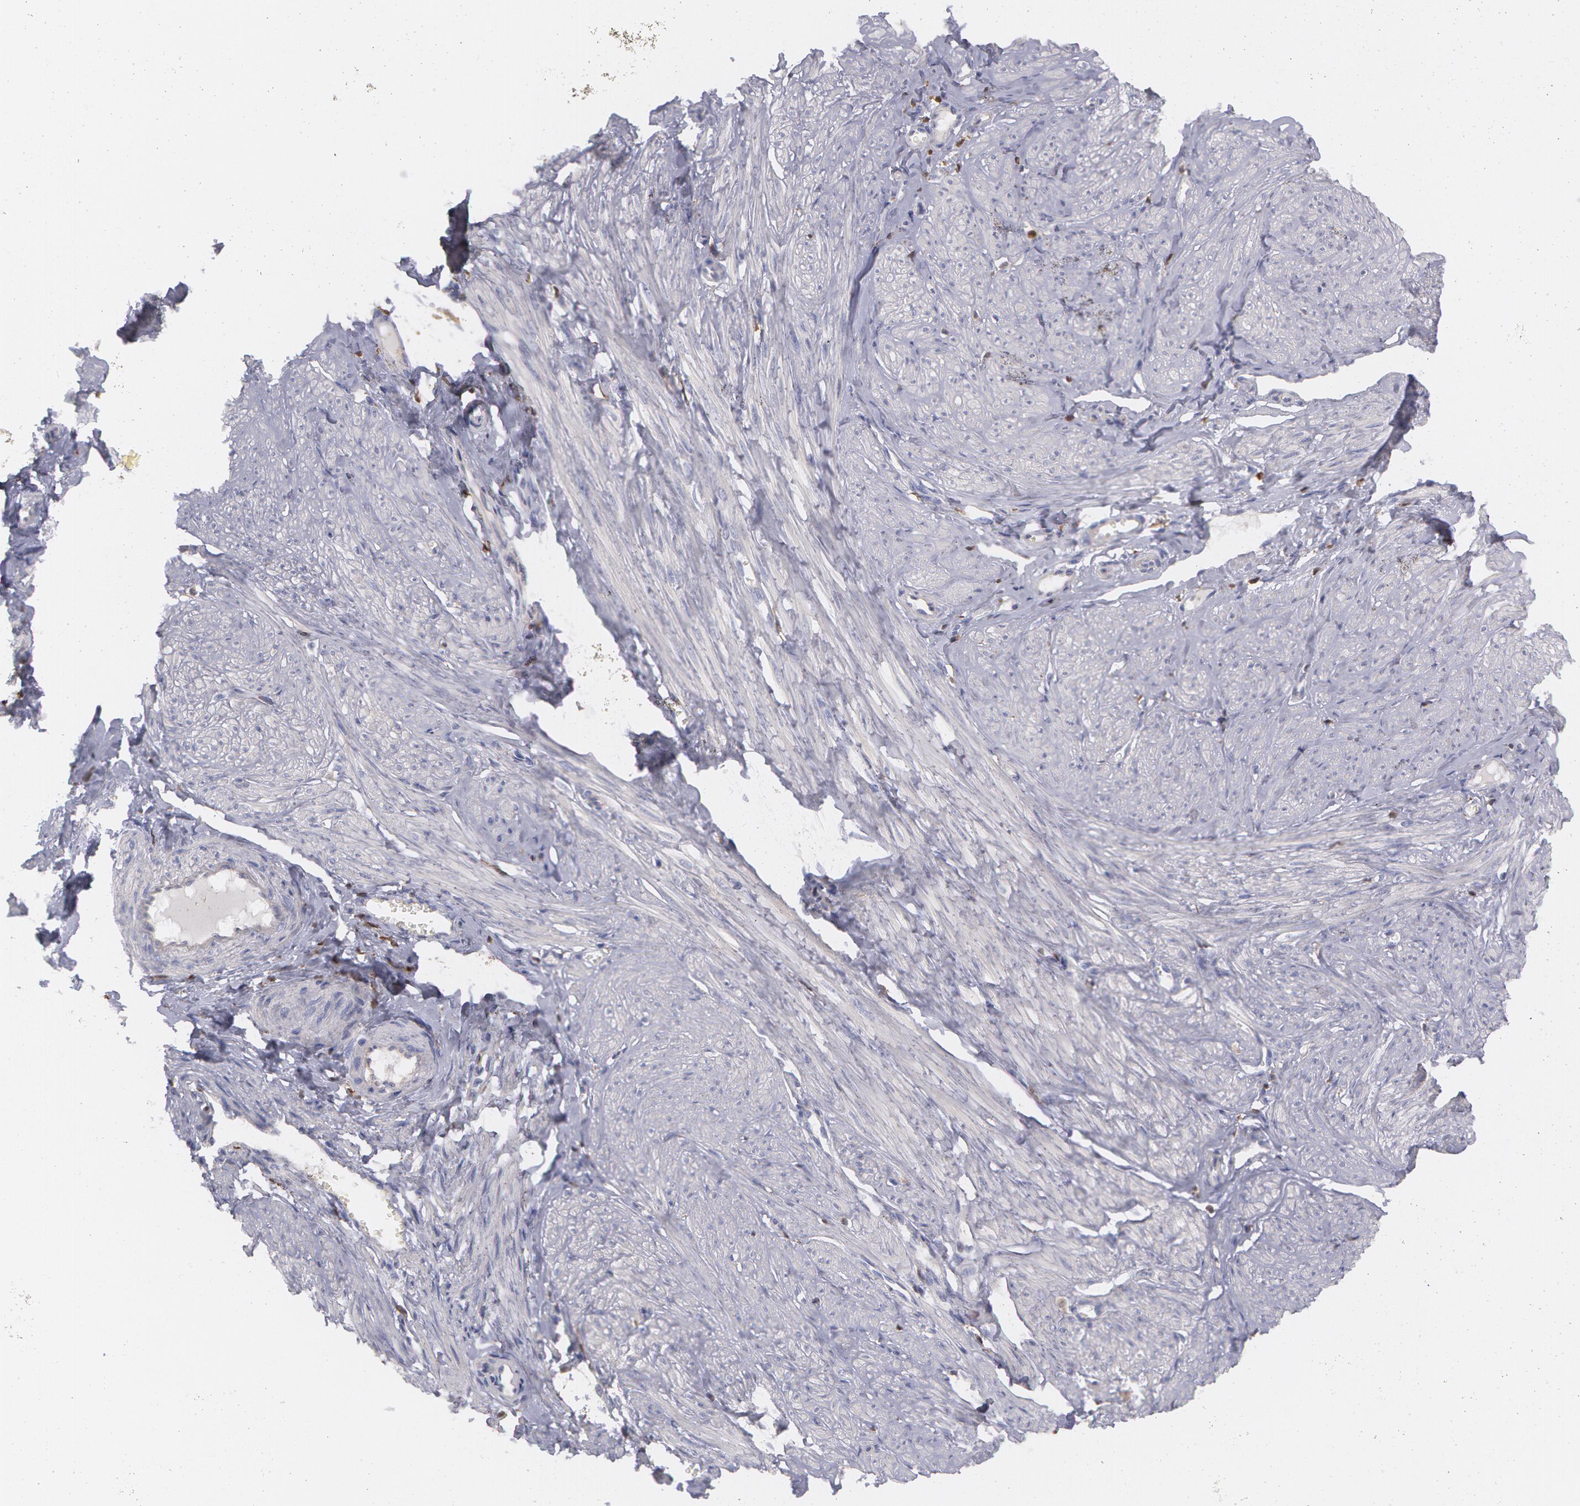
{"staining": {"intensity": "negative", "quantity": "none", "location": "none"}, "tissue": "smooth muscle", "cell_type": "Smooth muscle cells", "image_type": "normal", "snomed": [{"axis": "morphology", "description": "Normal tissue, NOS"}, {"axis": "topography", "description": "Uterus"}], "caption": "Immunohistochemistry (IHC) image of benign smooth muscle: smooth muscle stained with DAB (3,3'-diaminobenzidine) displays no significant protein staining in smooth muscle cells. (Stains: DAB immunohistochemistry with hematoxylin counter stain, Microscopy: brightfield microscopy at high magnification).", "gene": "SYK", "patient": {"sex": "female", "age": 45}}